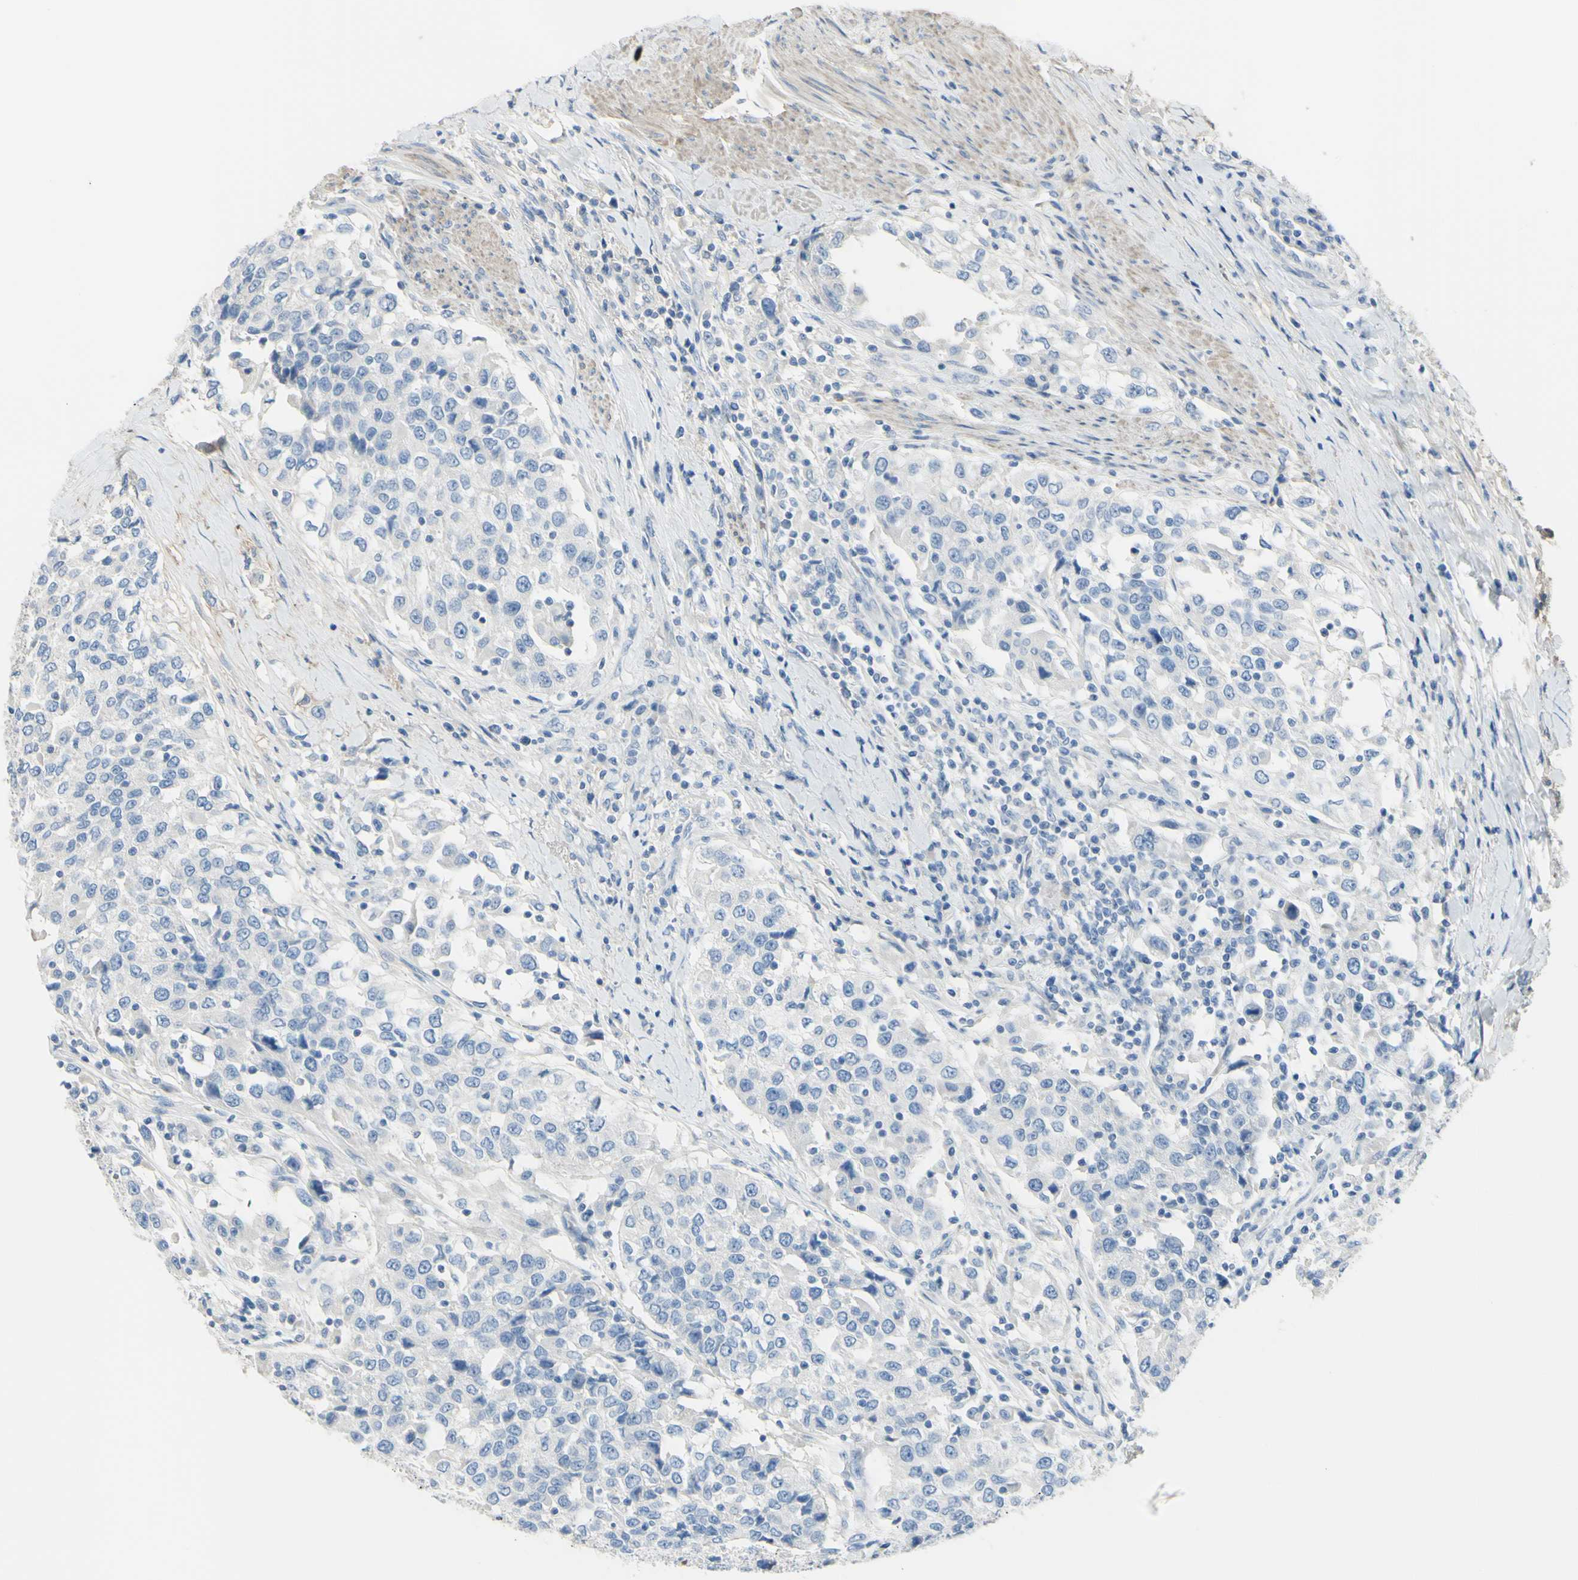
{"staining": {"intensity": "negative", "quantity": "none", "location": "none"}, "tissue": "urothelial cancer", "cell_type": "Tumor cells", "image_type": "cancer", "snomed": [{"axis": "morphology", "description": "Urothelial carcinoma, High grade"}, {"axis": "topography", "description": "Urinary bladder"}], "caption": "Immunohistochemical staining of human urothelial cancer displays no significant staining in tumor cells.", "gene": "NCBP2L", "patient": {"sex": "female", "age": 80}}